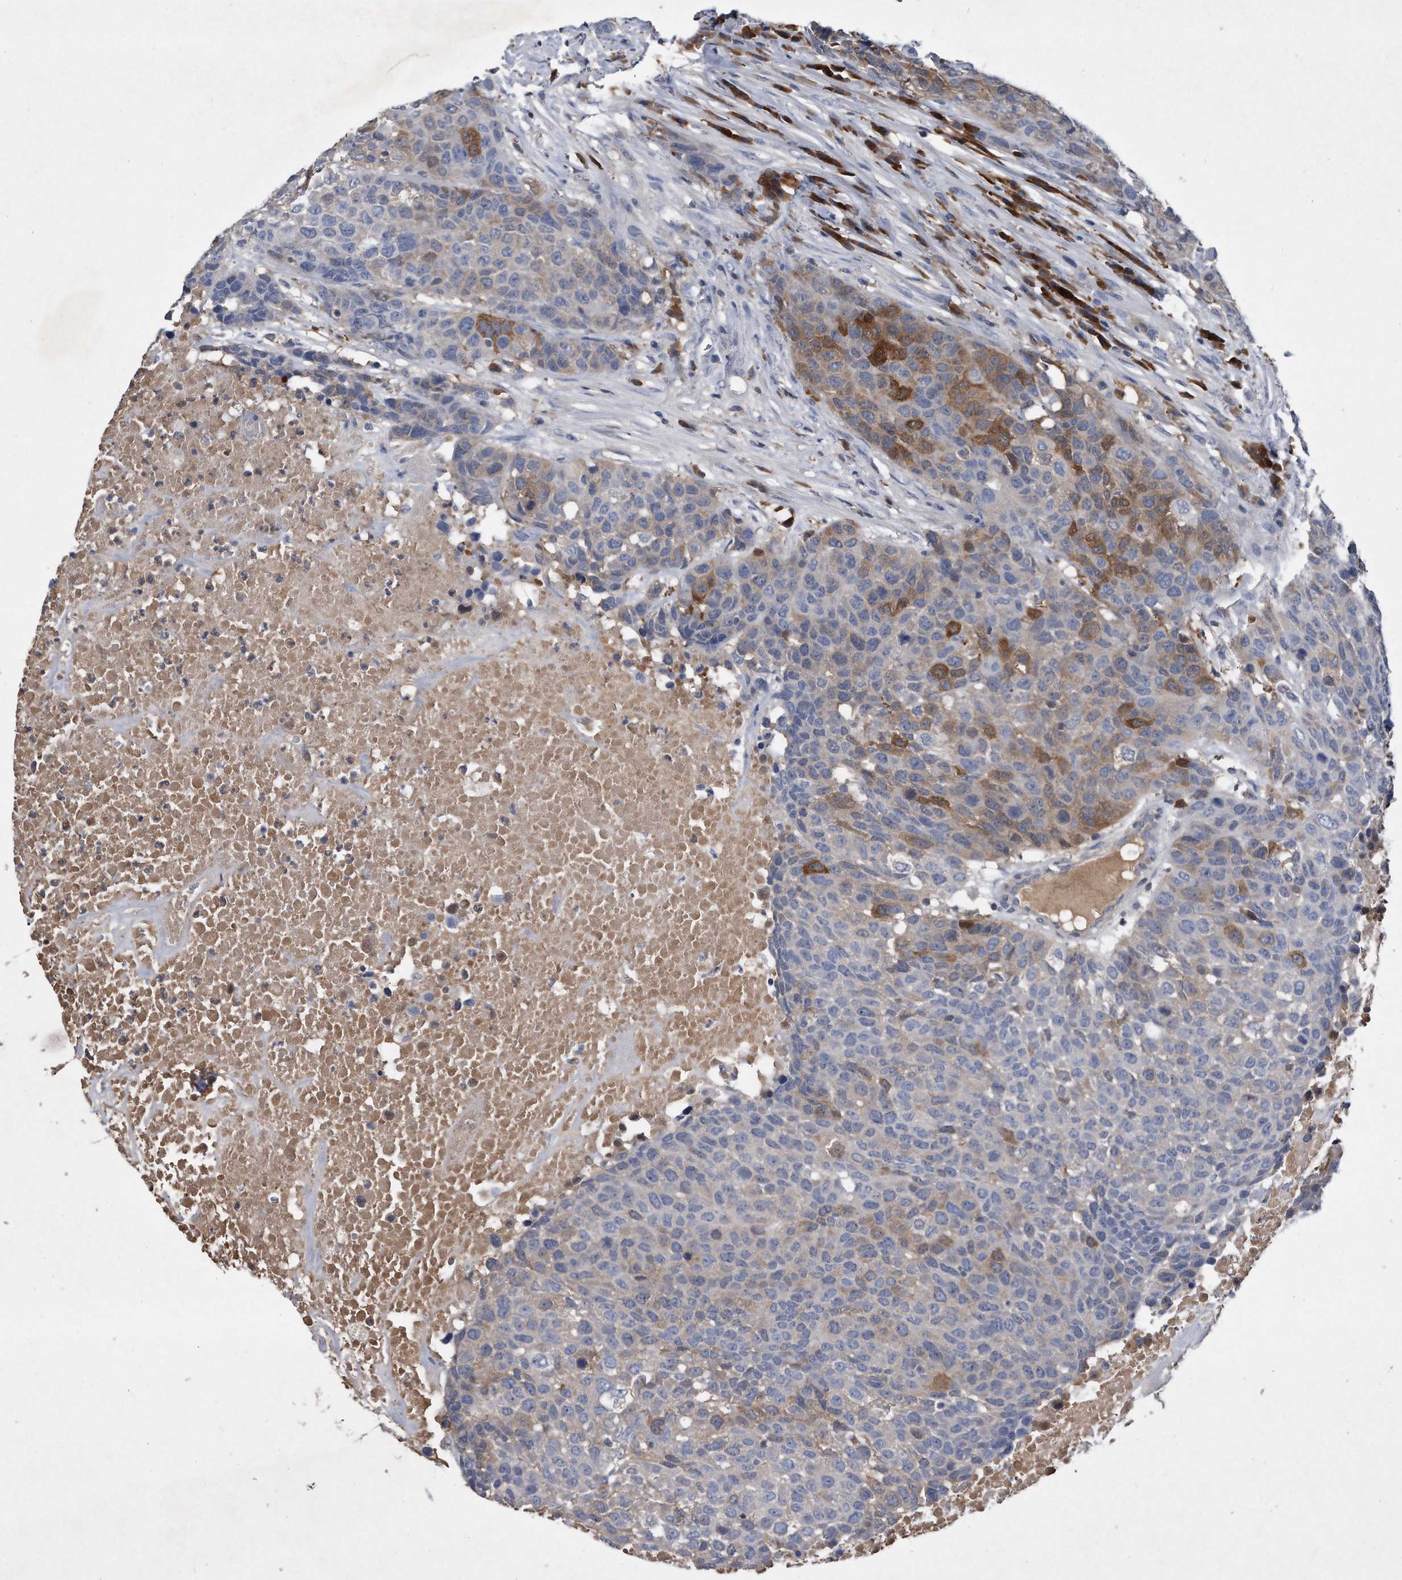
{"staining": {"intensity": "moderate", "quantity": "<25%", "location": "cytoplasmic/membranous"}, "tissue": "head and neck cancer", "cell_type": "Tumor cells", "image_type": "cancer", "snomed": [{"axis": "morphology", "description": "Squamous cell carcinoma, NOS"}, {"axis": "topography", "description": "Head-Neck"}], "caption": "Head and neck cancer (squamous cell carcinoma) stained with immunohistochemistry (IHC) shows moderate cytoplasmic/membranous expression in approximately <25% of tumor cells. (DAB (3,3'-diaminobenzidine) = brown stain, brightfield microscopy at high magnification).", "gene": "ASNS", "patient": {"sex": "male", "age": 66}}